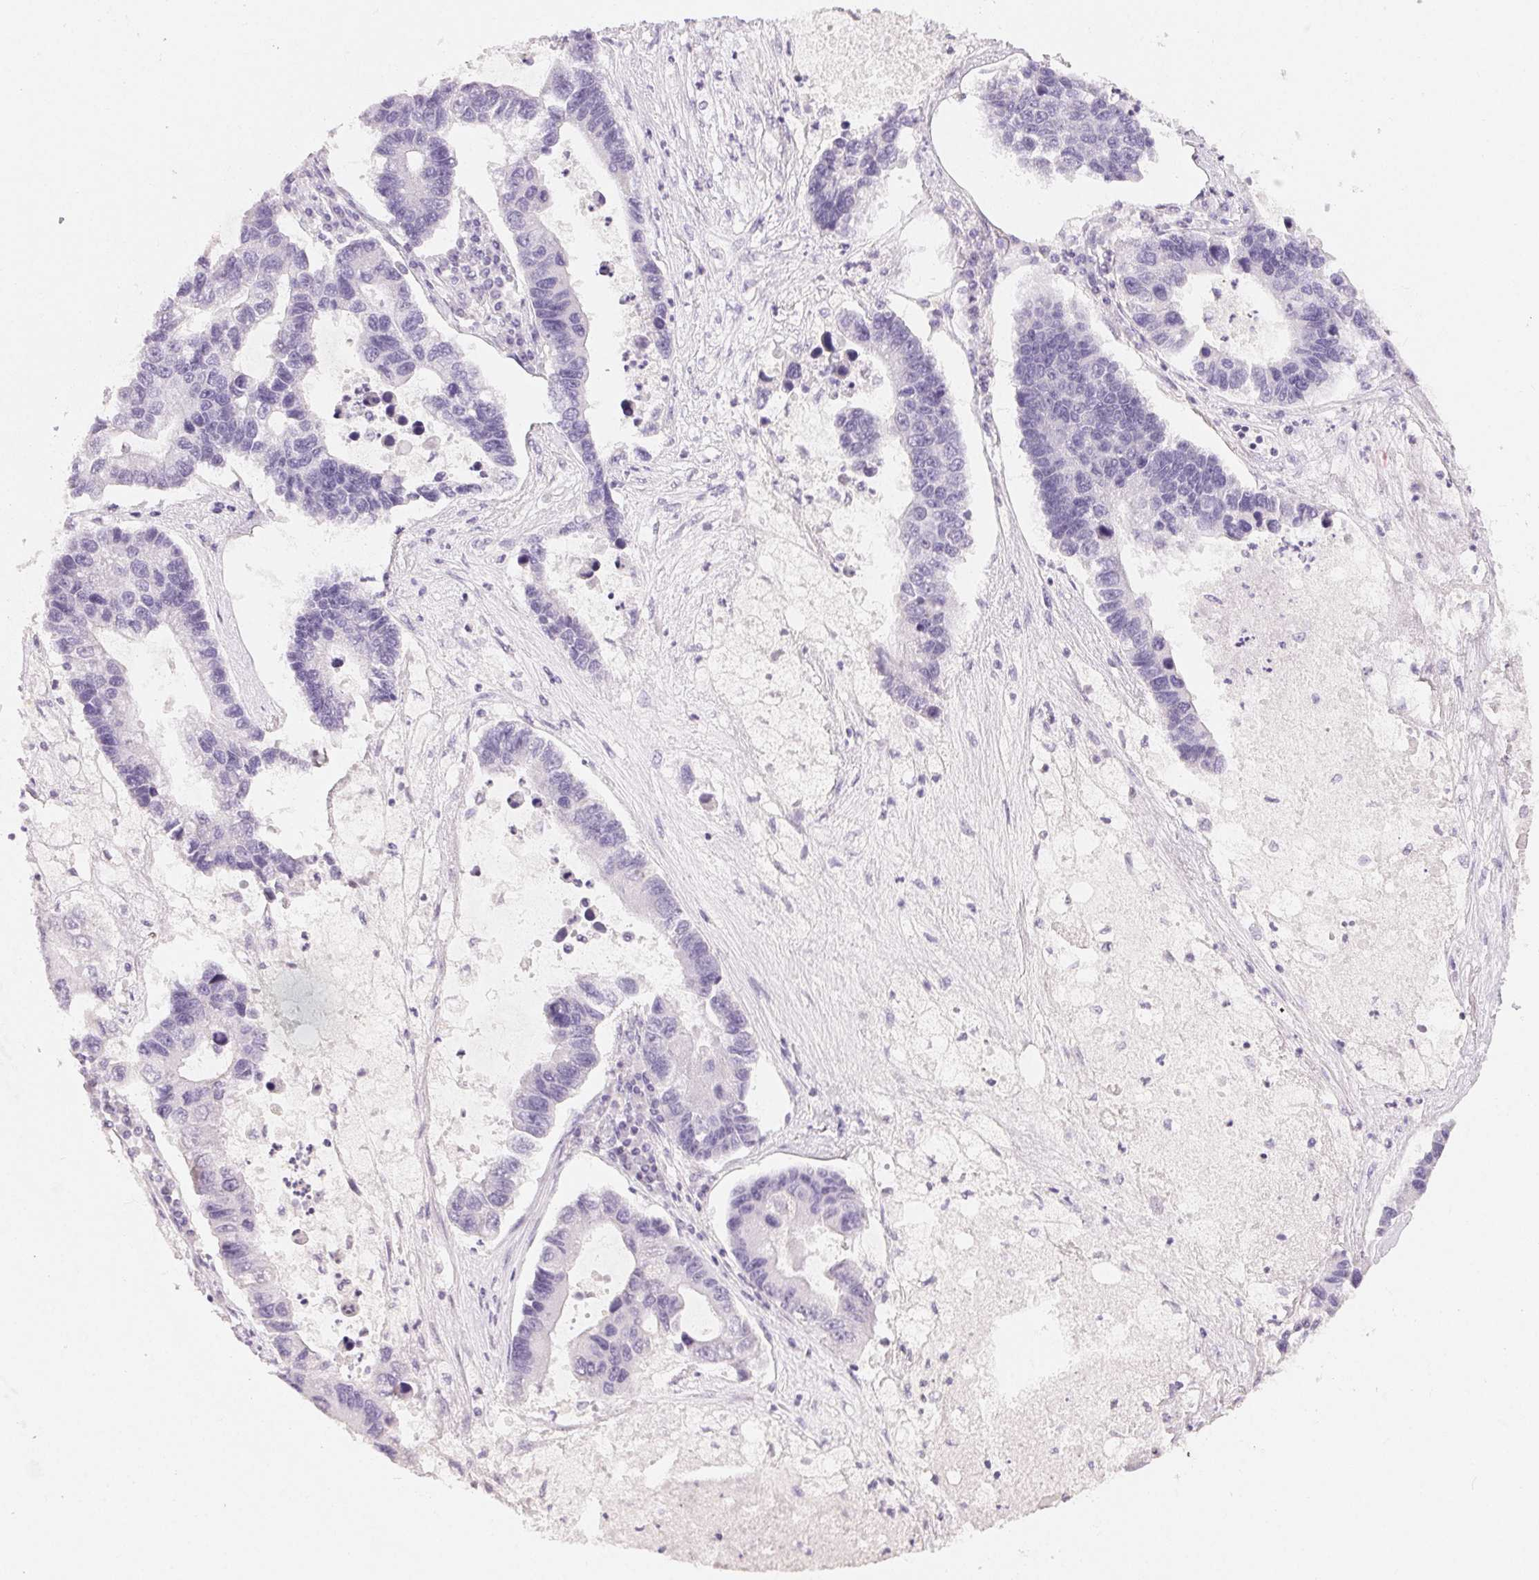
{"staining": {"intensity": "negative", "quantity": "none", "location": "none"}, "tissue": "lung cancer", "cell_type": "Tumor cells", "image_type": "cancer", "snomed": [{"axis": "morphology", "description": "Adenocarcinoma, NOS"}, {"axis": "topography", "description": "Bronchus"}, {"axis": "topography", "description": "Lung"}], "caption": "Tumor cells show no significant protein expression in lung adenocarcinoma.", "gene": "MIOX", "patient": {"sex": "female", "age": 51}}